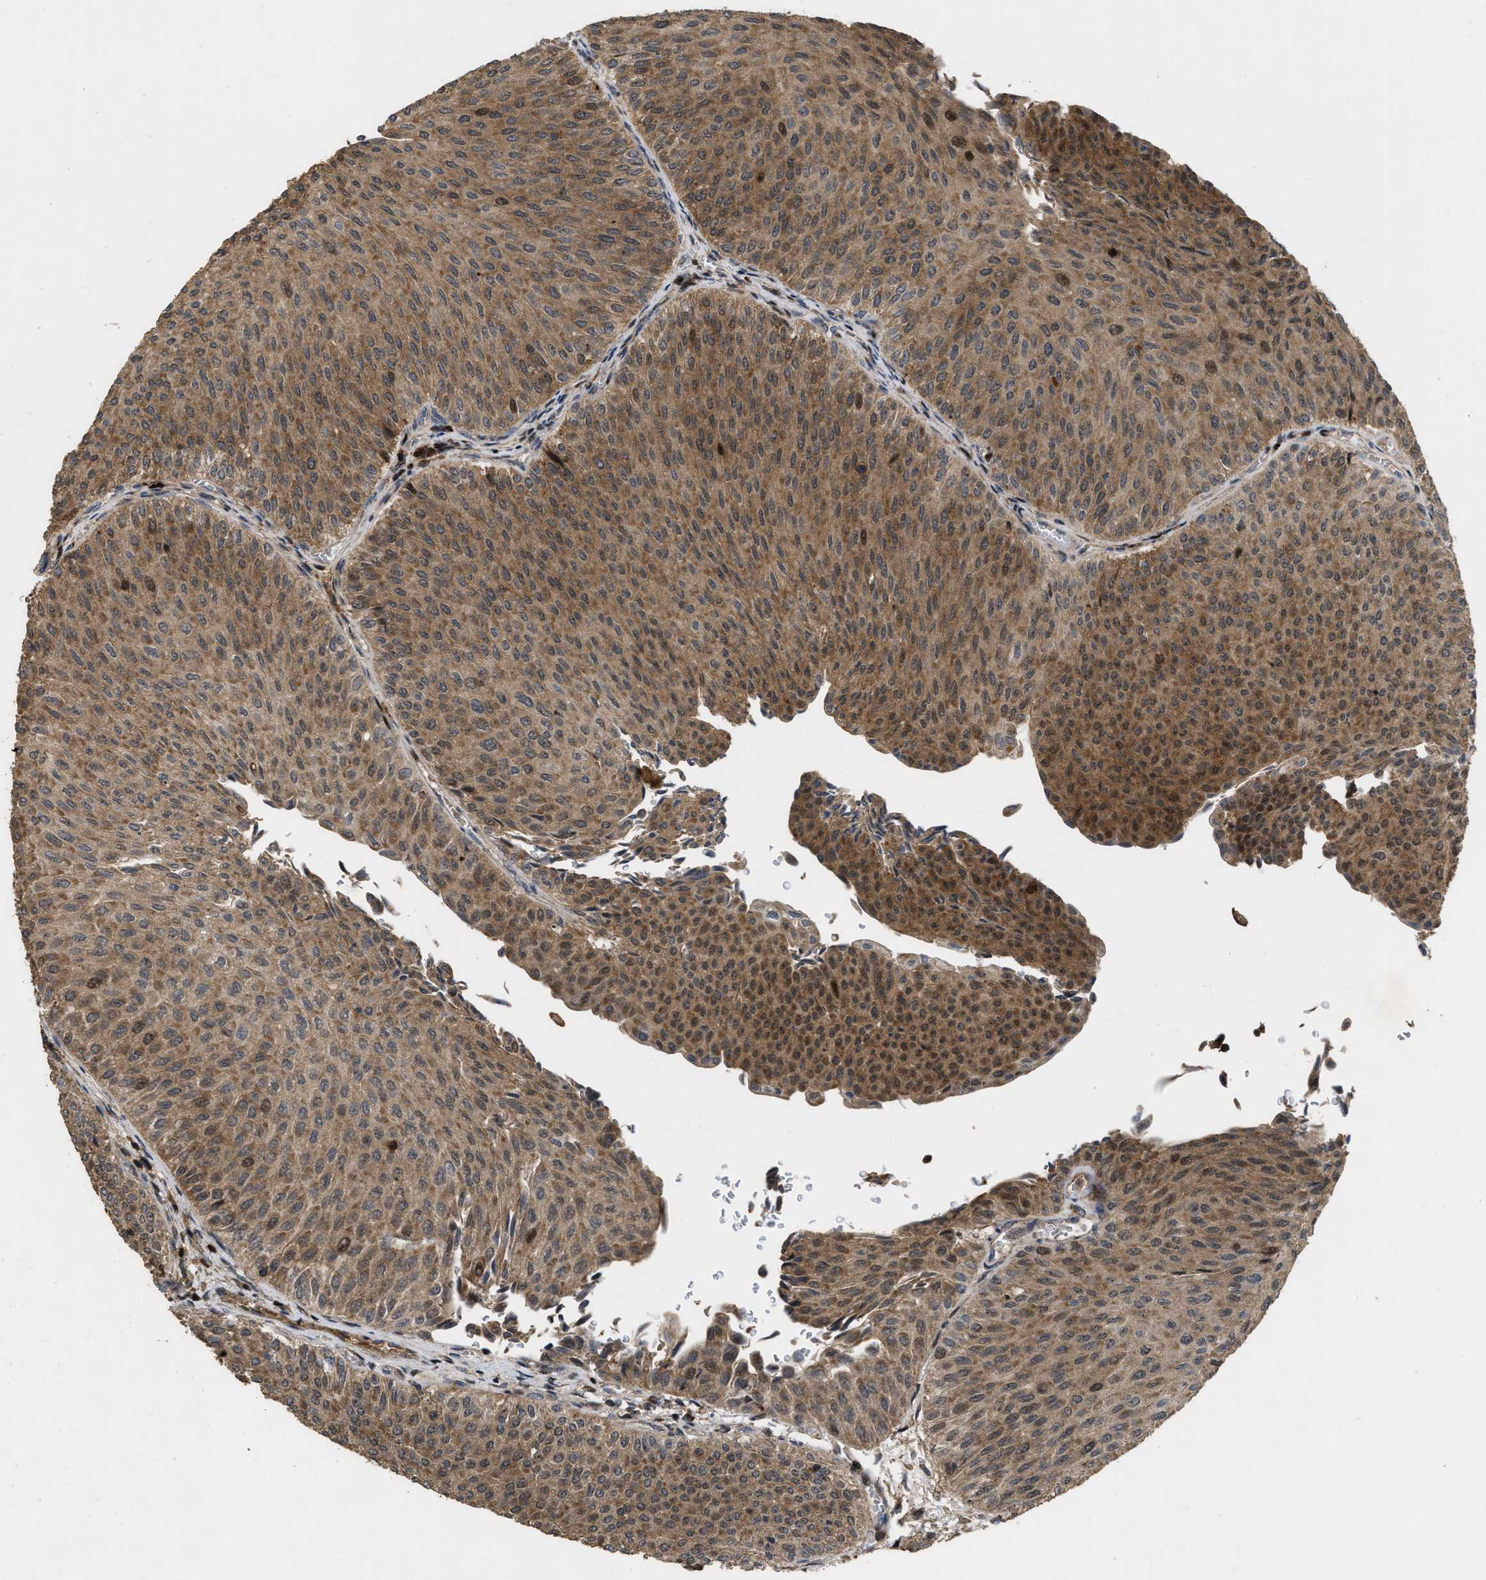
{"staining": {"intensity": "moderate", "quantity": ">75%", "location": "cytoplasmic/membranous,nuclear"}, "tissue": "urothelial cancer", "cell_type": "Tumor cells", "image_type": "cancer", "snomed": [{"axis": "morphology", "description": "Urothelial carcinoma, Low grade"}, {"axis": "topography", "description": "Urinary bladder"}], "caption": "Immunohistochemical staining of human urothelial carcinoma (low-grade) demonstrates medium levels of moderate cytoplasmic/membranous and nuclear protein positivity in about >75% of tumor cells. The staining is performed using DAB brown chromogen to label protein expression. The nuclei are counter-stained blue using hematoxylin.", "gene": "CBR3", "patient": {"sex": "male", "age": 78}}